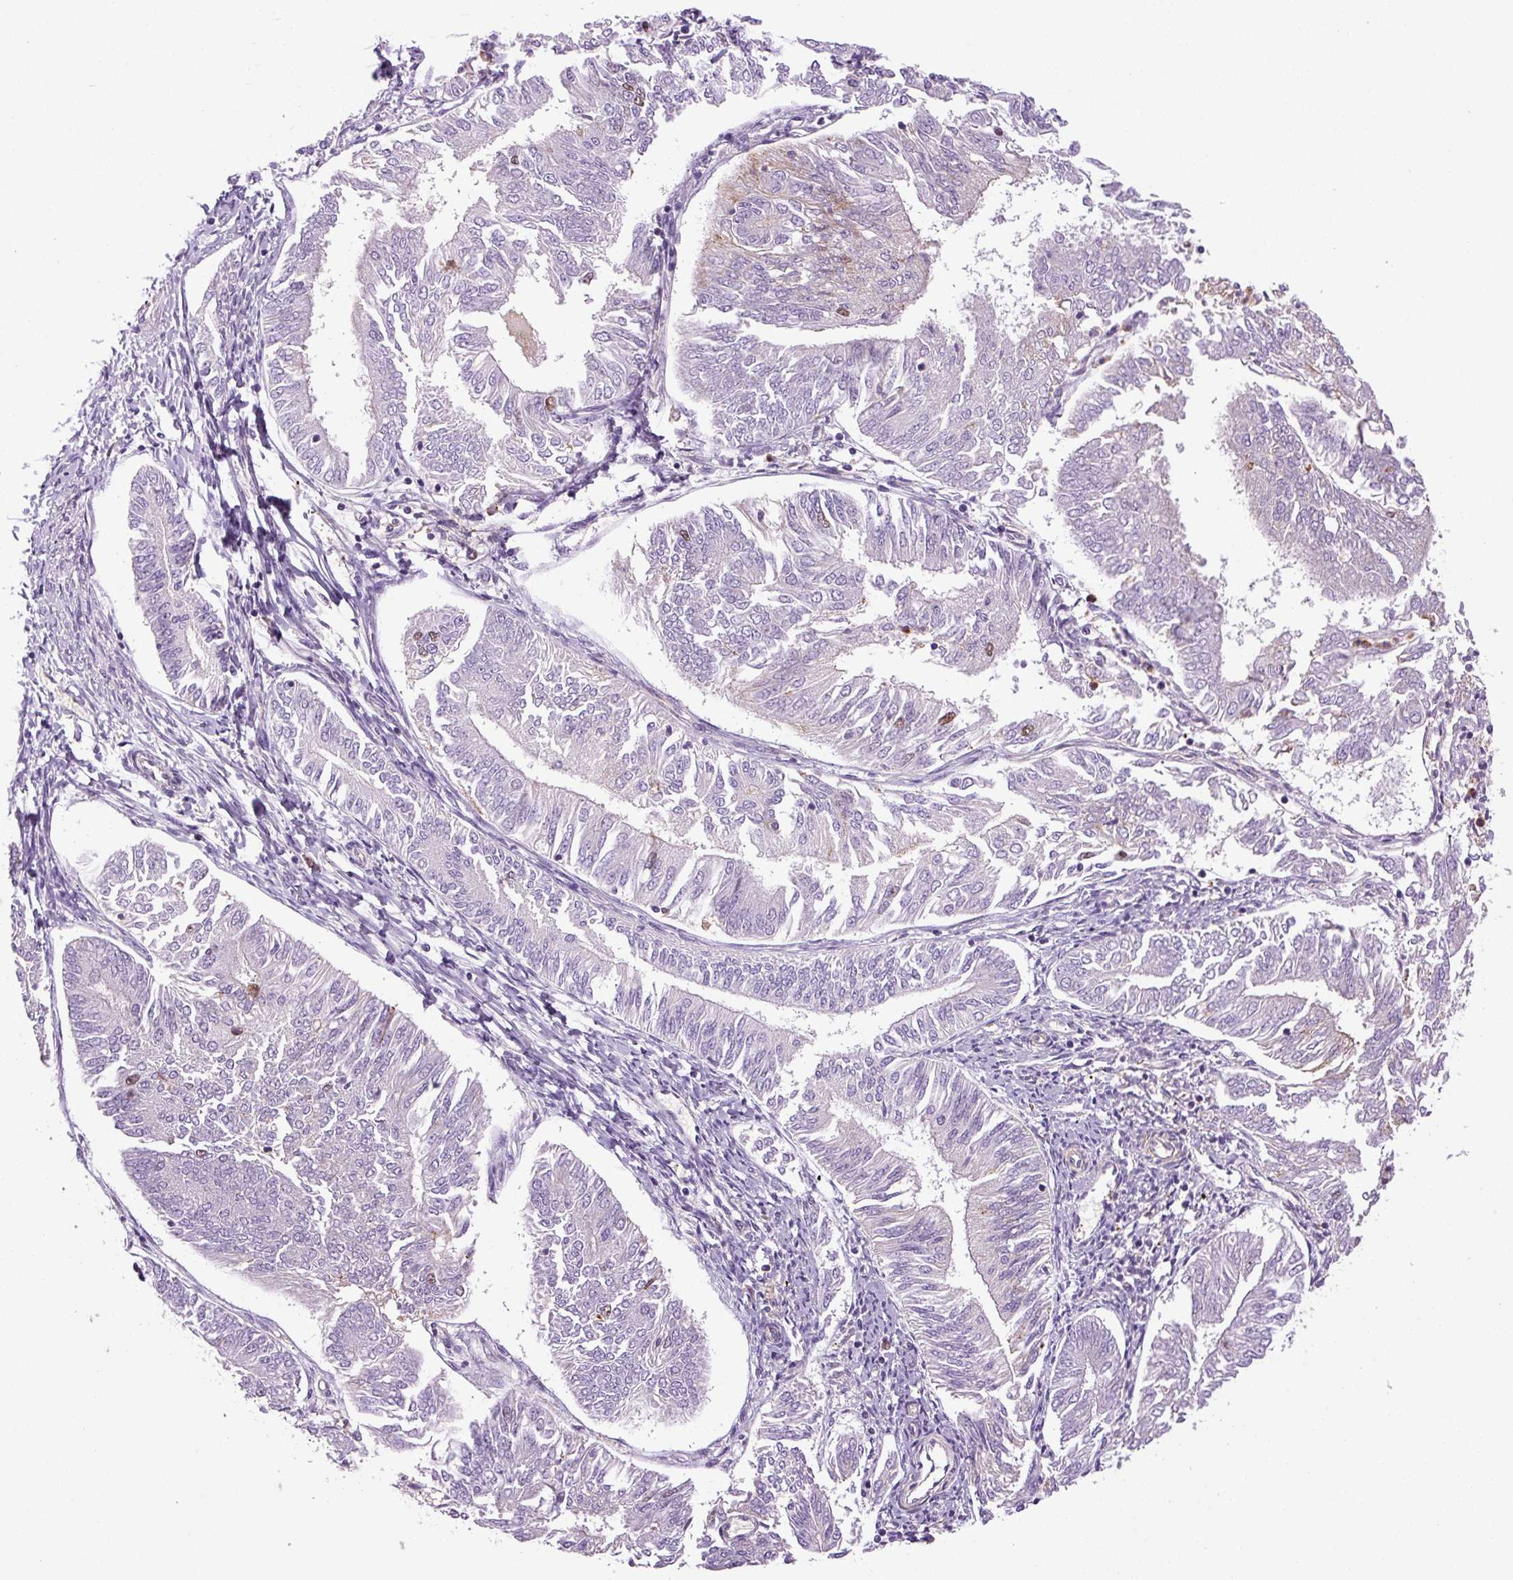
{"staining": {"intensity": "moderate", "quantity": "<25%", "location": "nuclear"}, "tissue": "endometrial cancer", "cell_type": "Tumor cells", "image_type": "cancer", "snomed": [{"axis": "morphology", "description": "Adenocarcinoma, NOS"}, {"axis": "topography", "description": "Endometrium"}], "caption": "Immunohistochemical staining of human endometrial cancer (adenocarcinoma) demonstrates low levels of moderate nuclear protein expression in approximately <25% of tumor cells.", "gene": "KIFC1", "patient": {"sex": "female", "age": 58}}